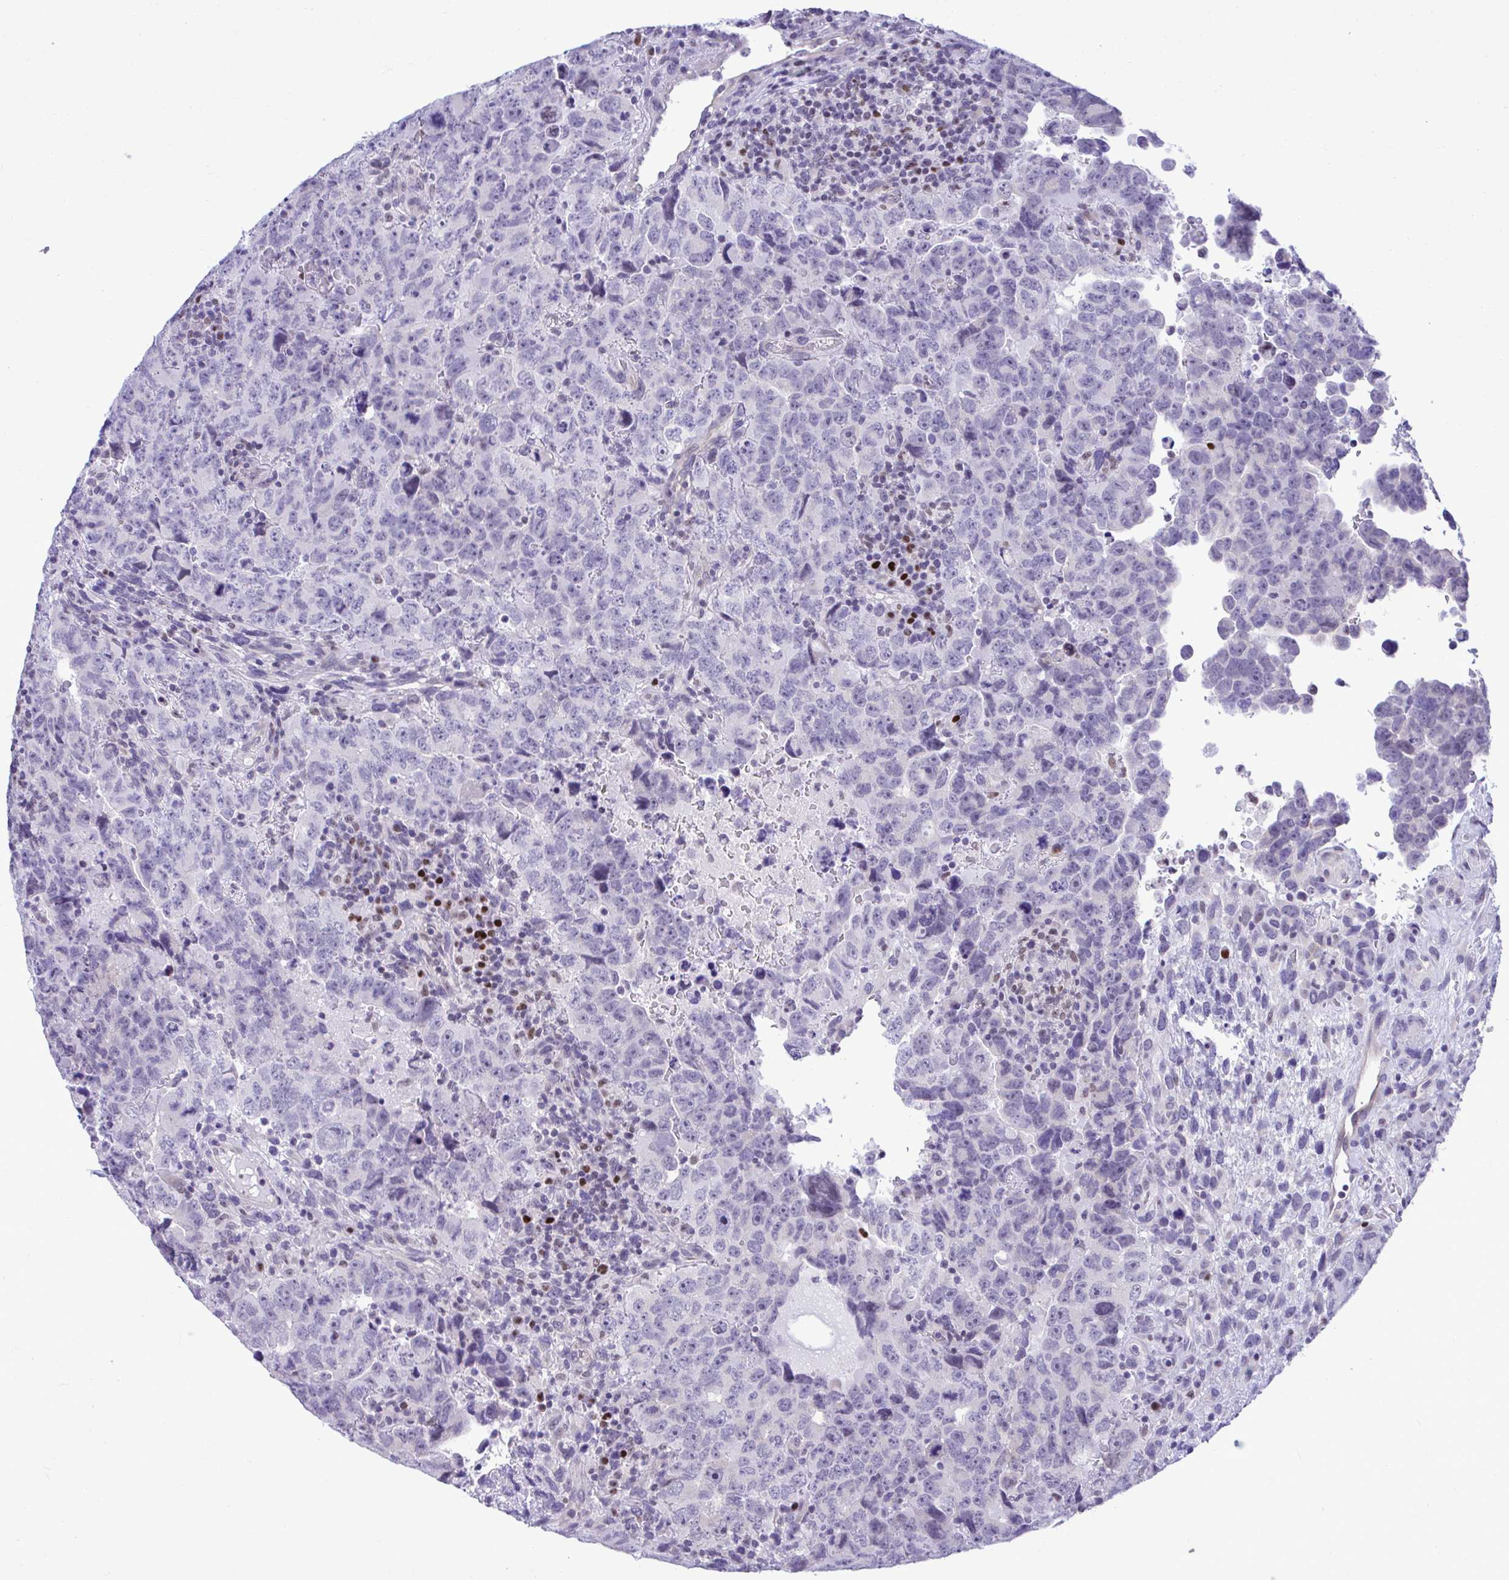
{"staining": {"intensity": "negative", "quantity": "none", "location": "none"}, "tissue": "testis cancer", "cell_type": "Tumor cells", "image_type": "cancer", "snomed": [{"axis": "morphology", "description": "Carcinoma, Embryonal, NOS"}, {"axis": "topography", "description": "Testis"}], "caption": "Micrograph shows no protein expression in tumor cells of testis embryonal carcinoma tissue. (DAB immunohistochemistry (IHC) visualized using brightfield microscopy, high magnification).", "gene": "SLC25A51", "patient": {"sex": "male", "age": 24}}